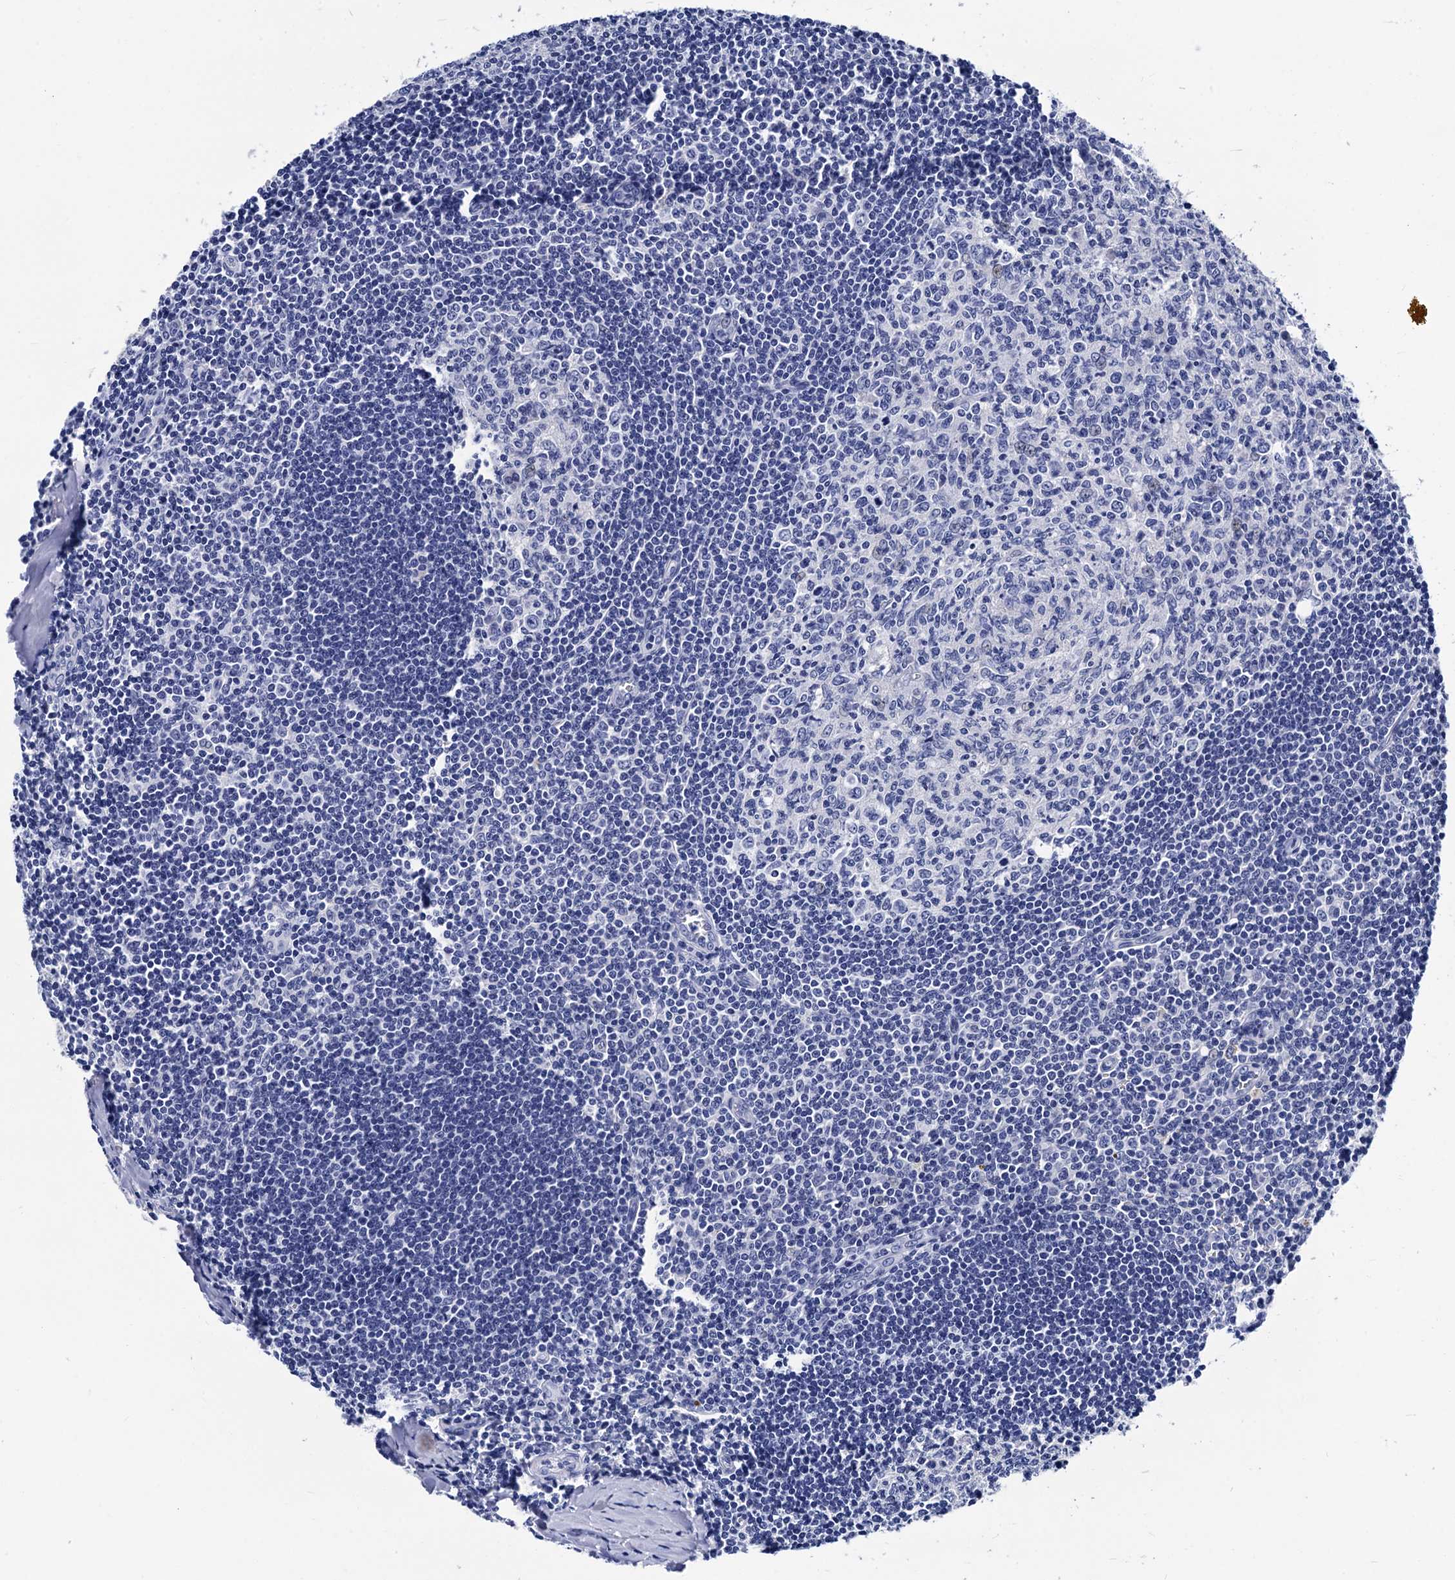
{"staining": {"intensity": "negative", "quantity": "none", "location": "none"}, "tissue": "tonsil", "cell_type": "Germinal center cells", "image_type": "normal", "snomed": [{"axis": "morphology", "description": "Normal tissue, NOS"}, {"axis": "topography", "description": "Tonsil"}], "caption": "IHC of unremarkable human tonsil reveals no staining in germinal center cells.", "gene": "LRRC30", "patient": {"sex": "male", "age": 27}}